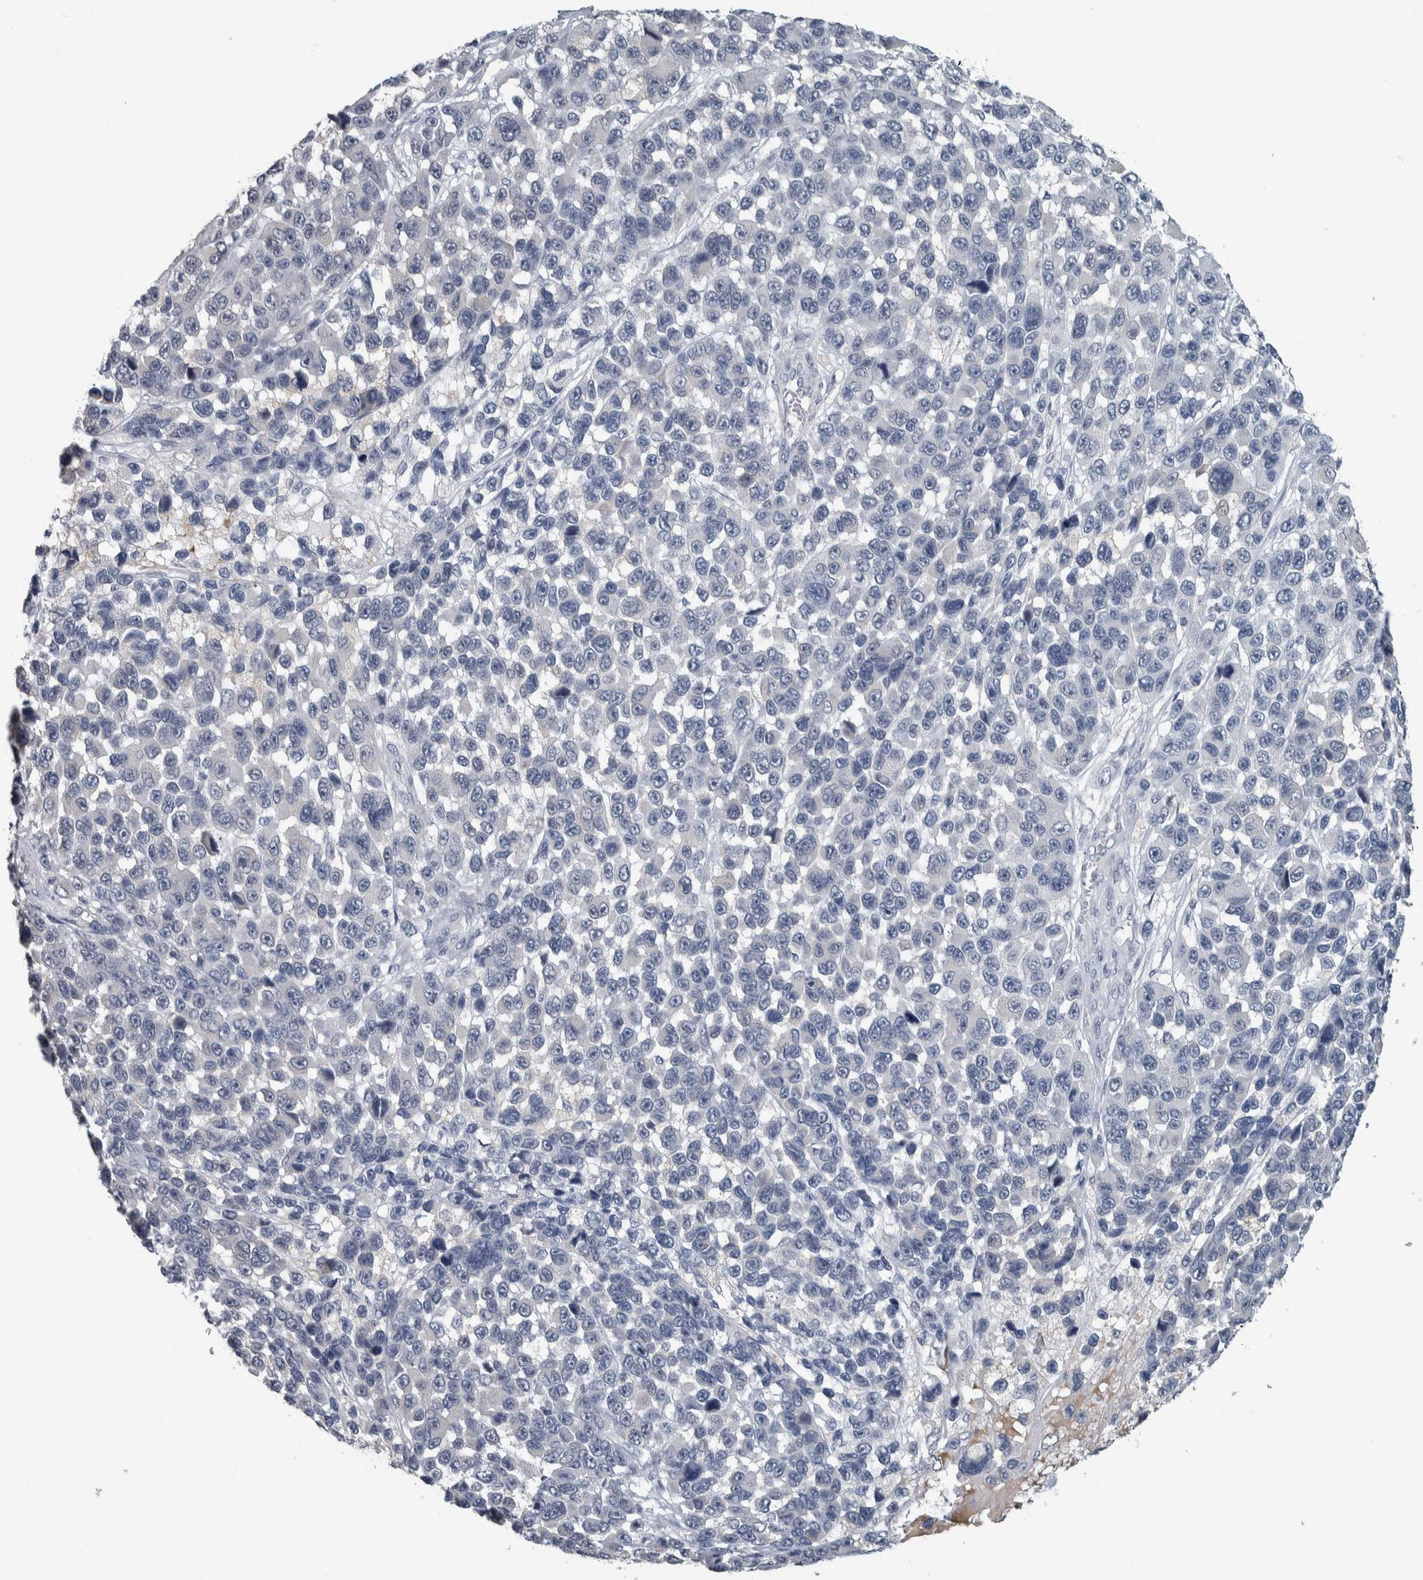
{"staining": {"intensity": "negative", "quantity": "none", "location": "none"}, "tissue": "melanoma", "cell_type": "Tumor cells", "image_type": "cancer", "snomed": [{"axis": "morphology", "description": "Malignant melanoma, NOS"}, {"axis": "topography", "description": "Skin"}], "caption": "This is a micrograph of immunohistochemistry (IHC) staining of malignant melanoma, which shows no staining in tumor cells.", "gene": "CAVIN4", "patient": {"sex": "male", "age": 53}}